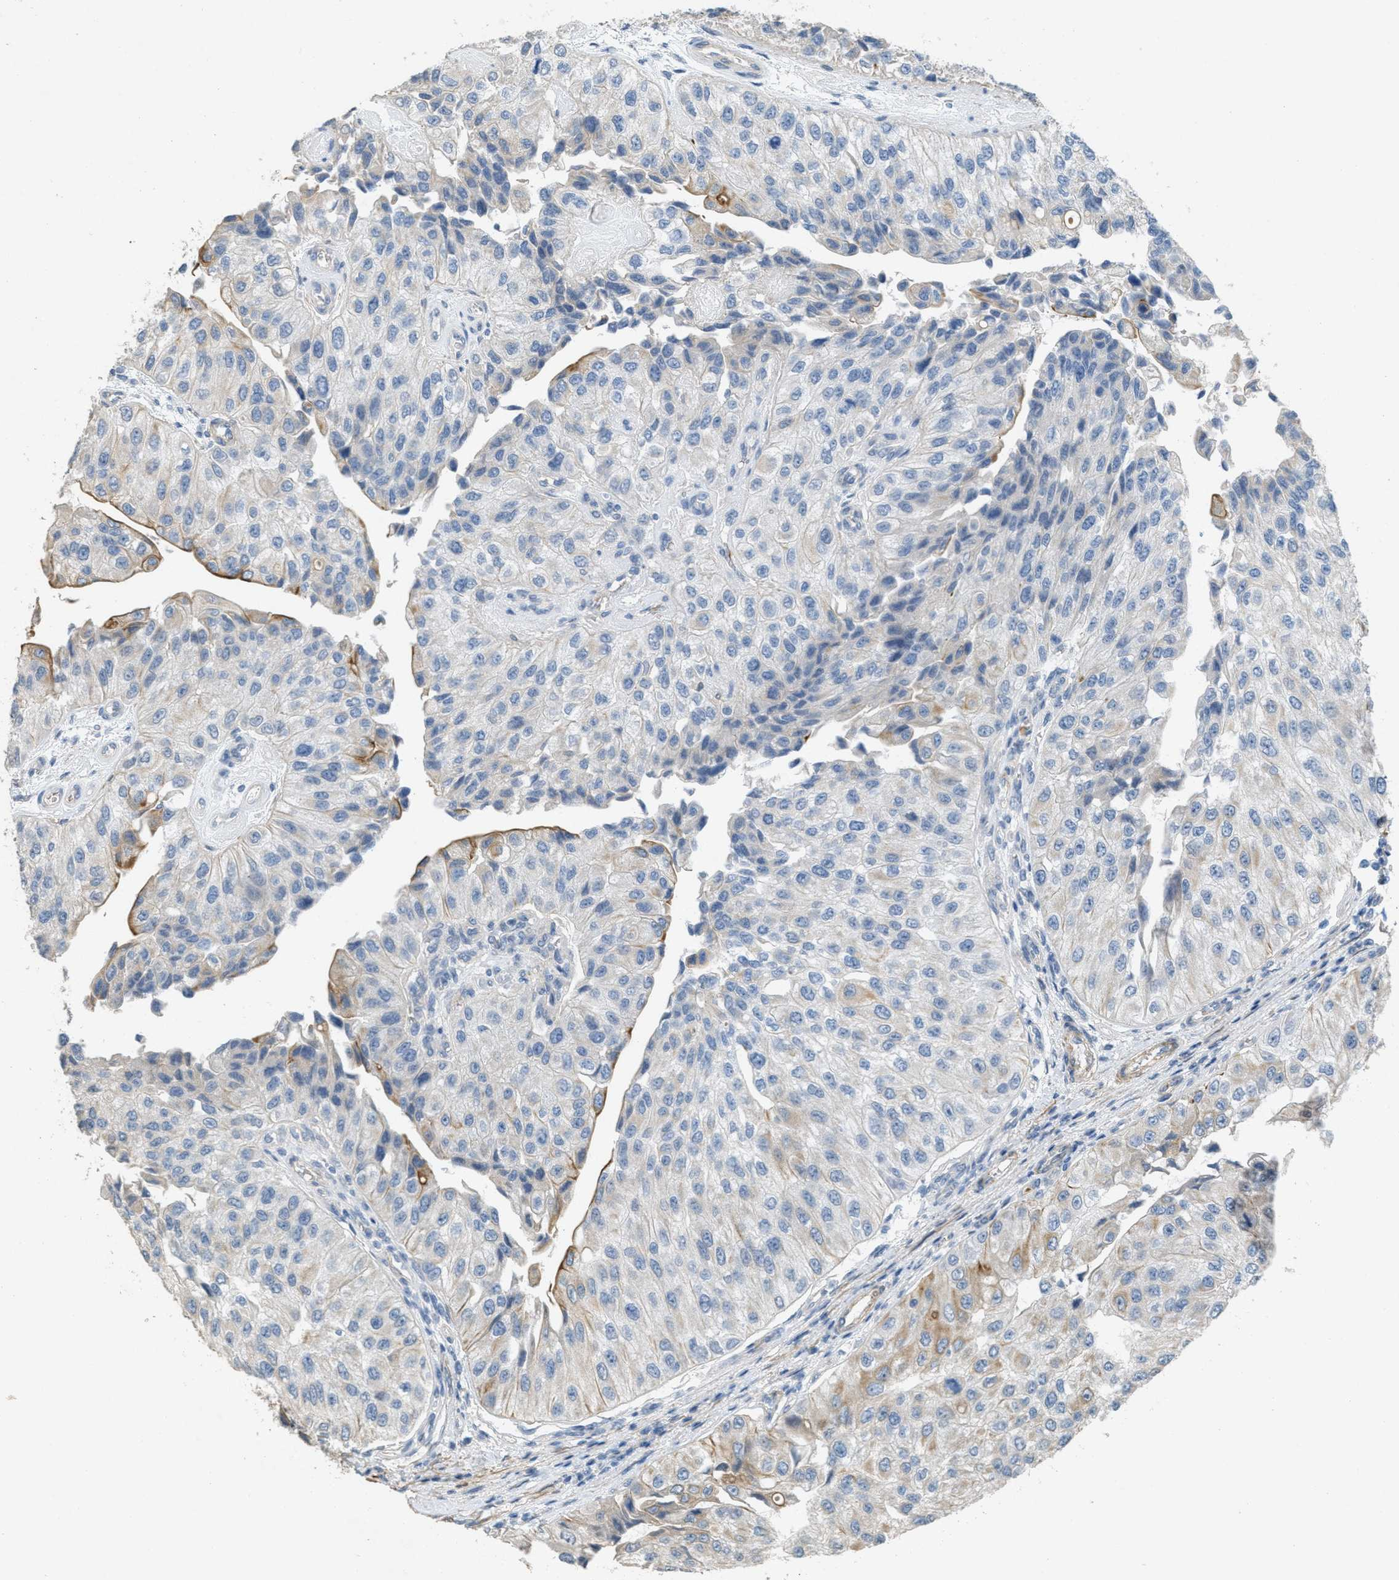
{"staining": {"intensity": "moderate", "quantity": "<25%", "location": "cytoplasmic/membranous"}, "tissue": "urothelial cancer", "cell_type": "Tumor cells", "image_type": "cancer", "snomed": [{"axis": "morphology", "description": "Urothelial carcinoma, High grade"}, {"axis": "topography", "description": "Kidney"}, {"axis": "topography", "description": "Urinary bladder"}], "caption": "Immunohistochemistry (IHC) (DAB) staining of human high-grade urothelial carcinoma demonstrates moderate cytoplasmic/membranous protein expression in approximately <25% of tumor cells.", "gene": "MRS2", "patient": {"sex": "male", "age": 77}}